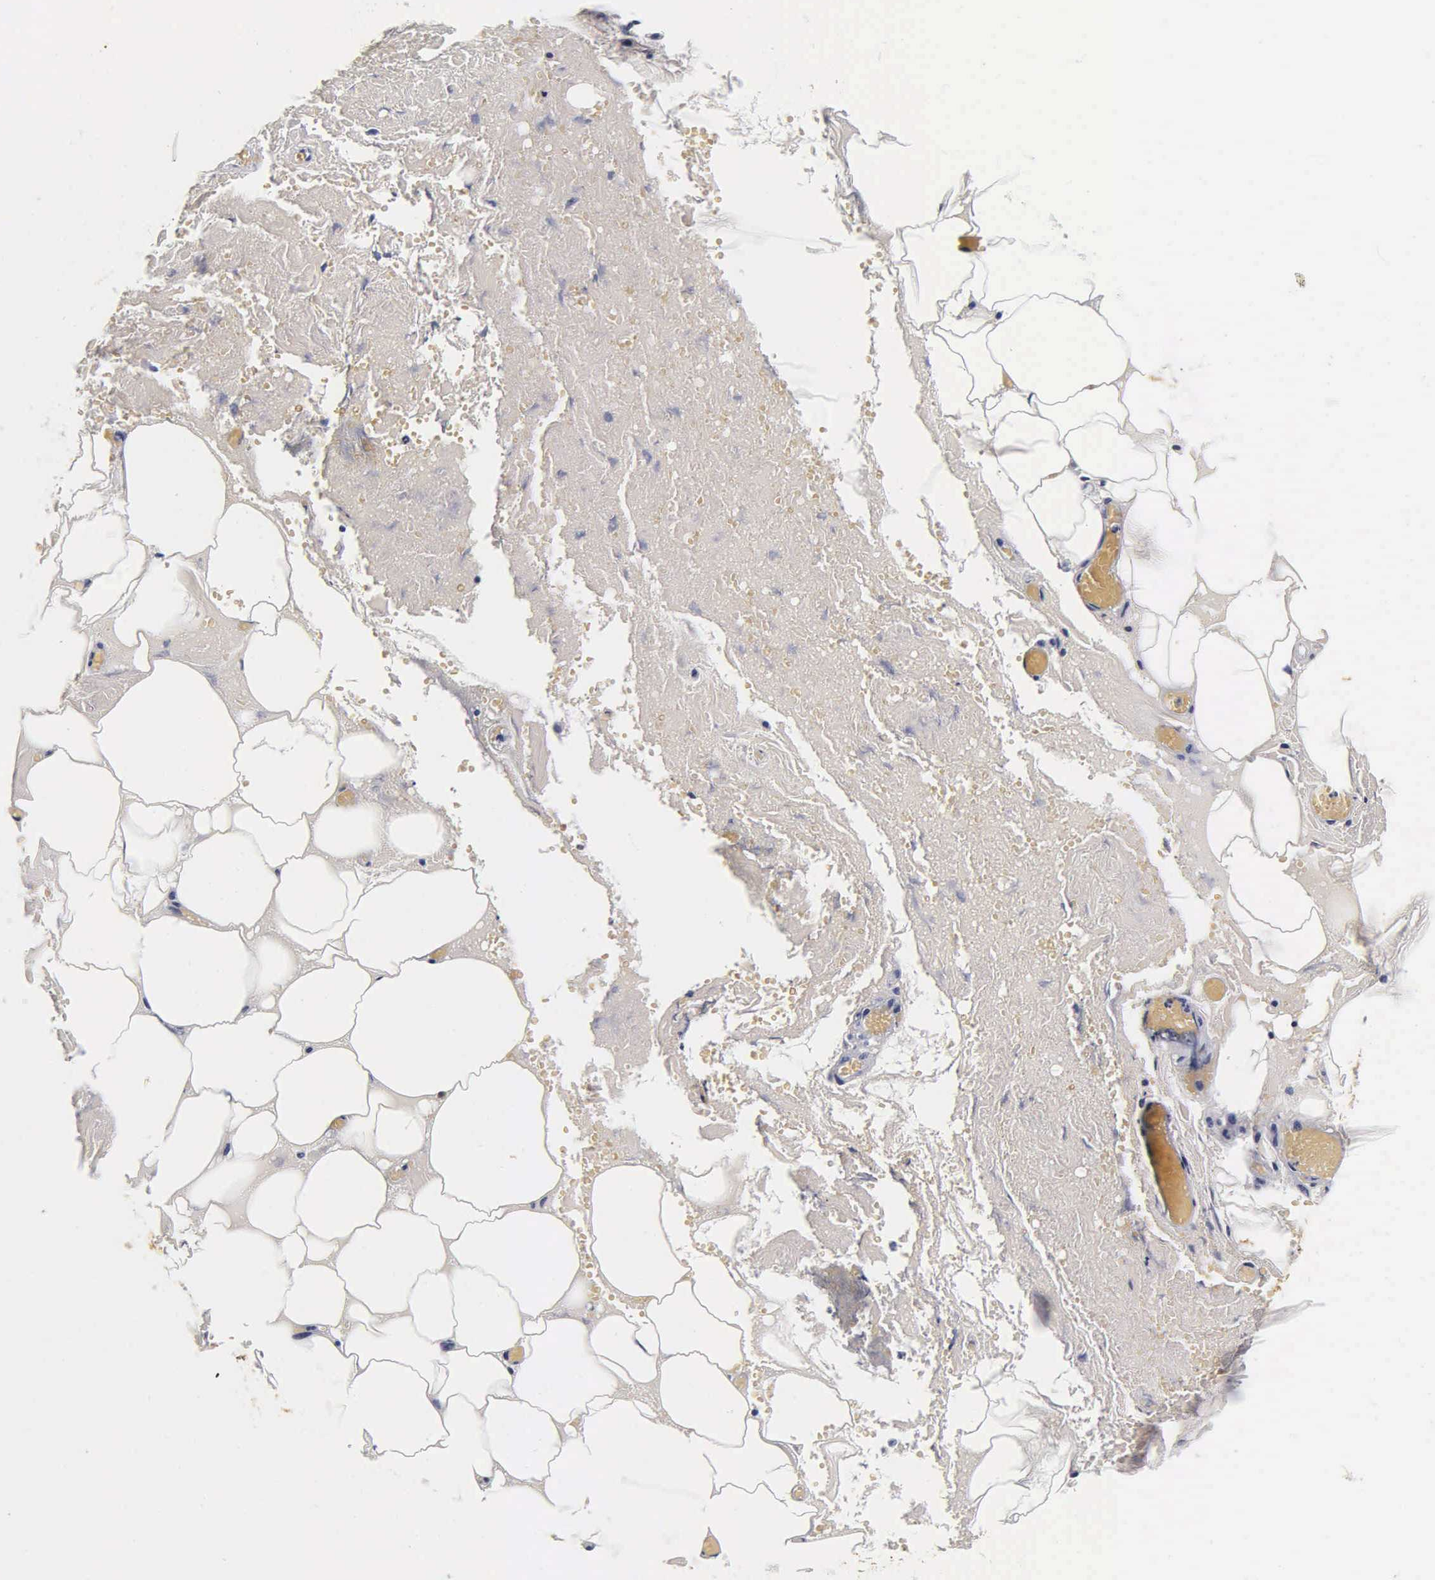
{"staining": {"intensity": "negative", "quantity": "none", "location": "none"}, "tissue": "smooth muscle", "cell_type": "Smooth muscle cells", "image_type": "normal", "snomed": [{"axis": "morphology", "description": "Normal tissue, NOS"}, {"axis": "topography", "description": "Uterus"}], "caption": "Smooth muscle was stained to show a protein in brown. There is no significant expression in smooth muscle cells. Brightfield microscopy of immunohistochemistry stained with DAB (3,3'-diaminobenzidine) (brown) and hematoxylin (blue), captured at high magnification.", "gene": "TG", "patient": {"sex": "female", "age": 56}}